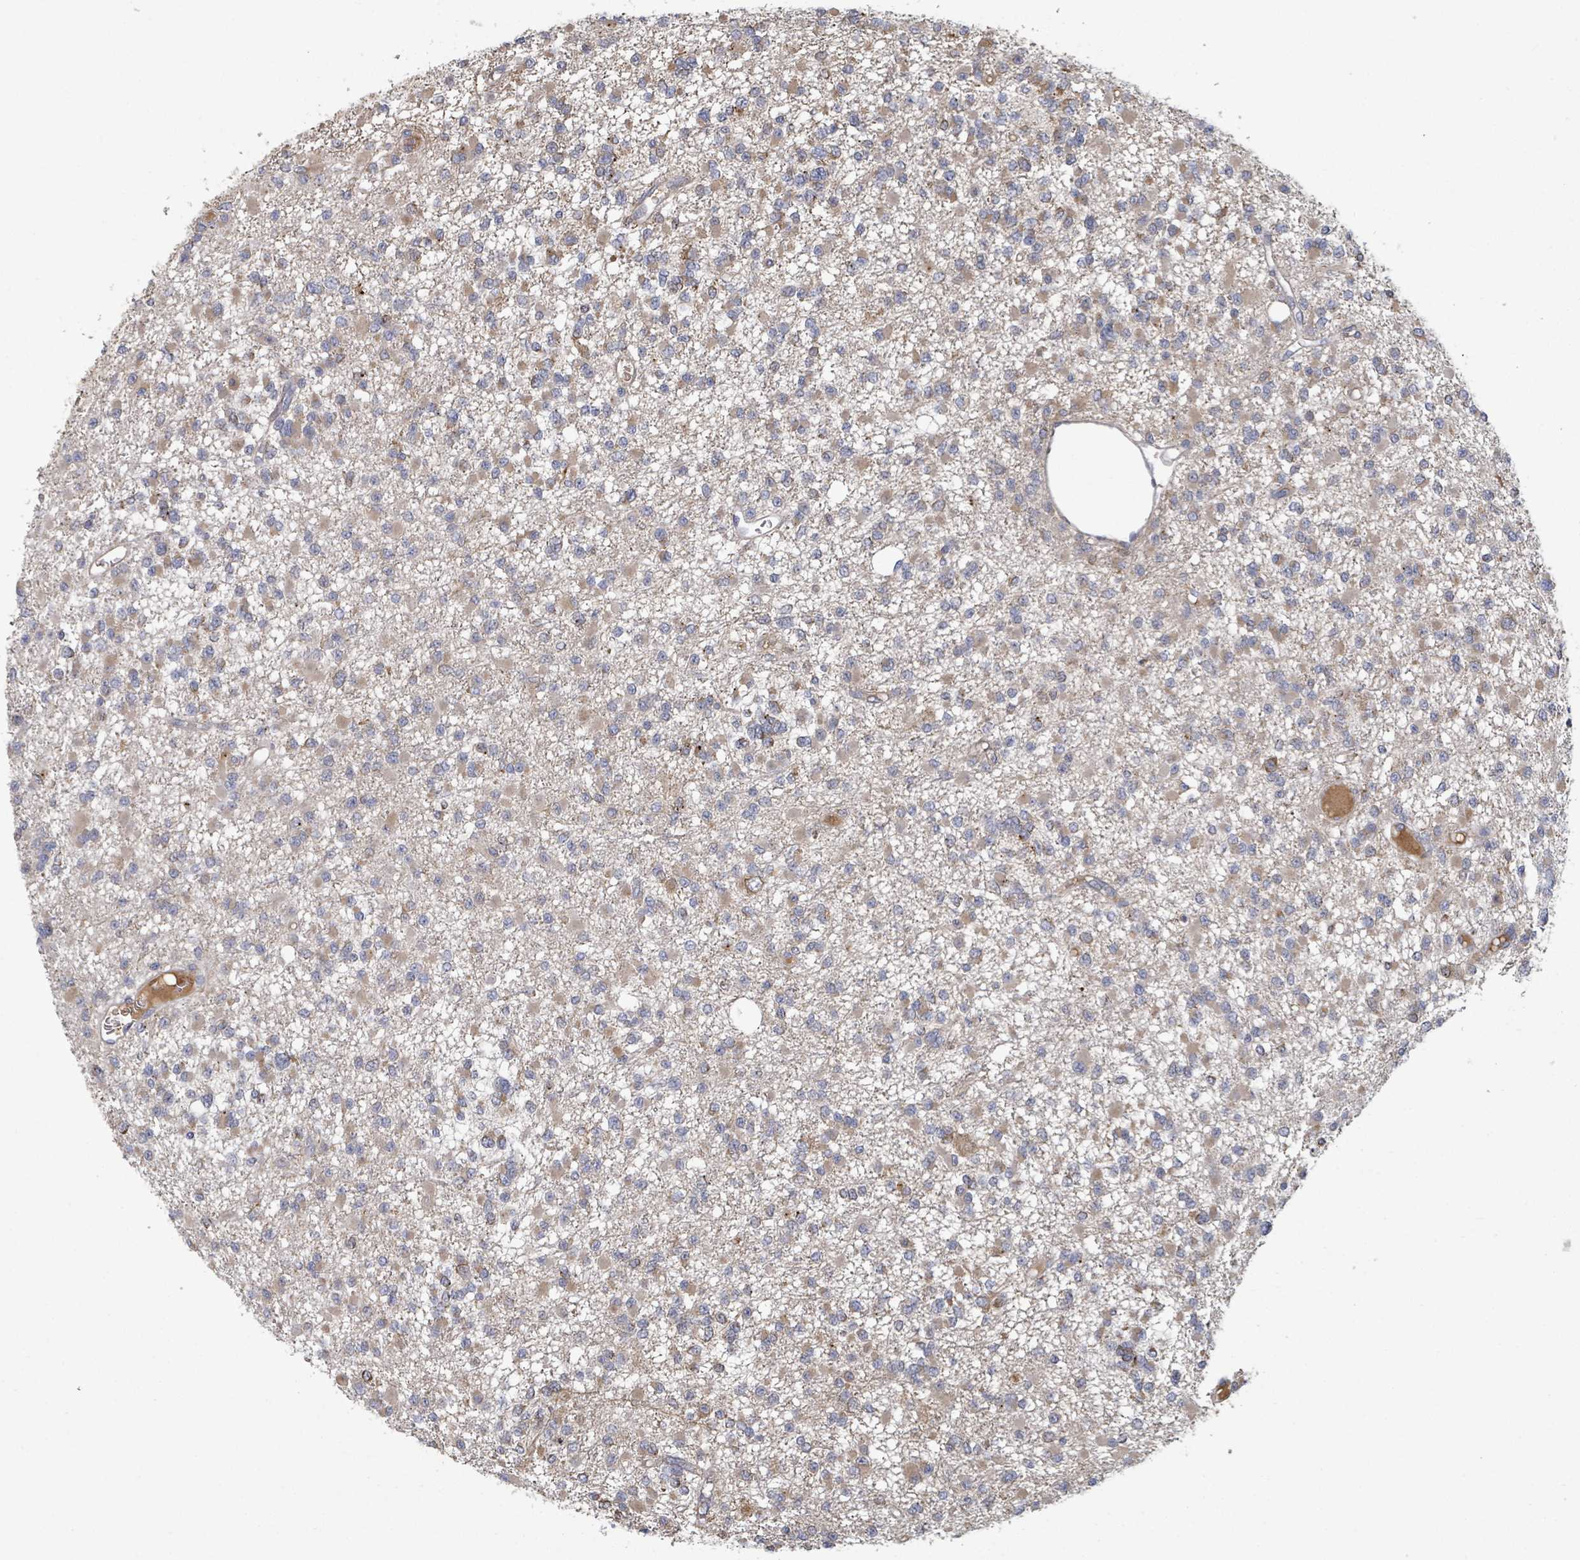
{"staining": {"intensity": "weak", "quantity": "<25%", "location": "cytoplasmic/membranous"}, "tissue": "glioma", "cell_type": "Tumor cells", "image_type": "cancer", "snomed": [{"axis": "morphology", "description": "Glioma, malignant, Low grade"}, {"axis": "topography", "description": "Brain"}], "caption": "A photomicrograph of human glioma is negative for staining in tumor cells. (DAB immunohistochemistry, high magnification).", "gene": "GABBR1", "patient": {"sex": "female", "age": 22}}